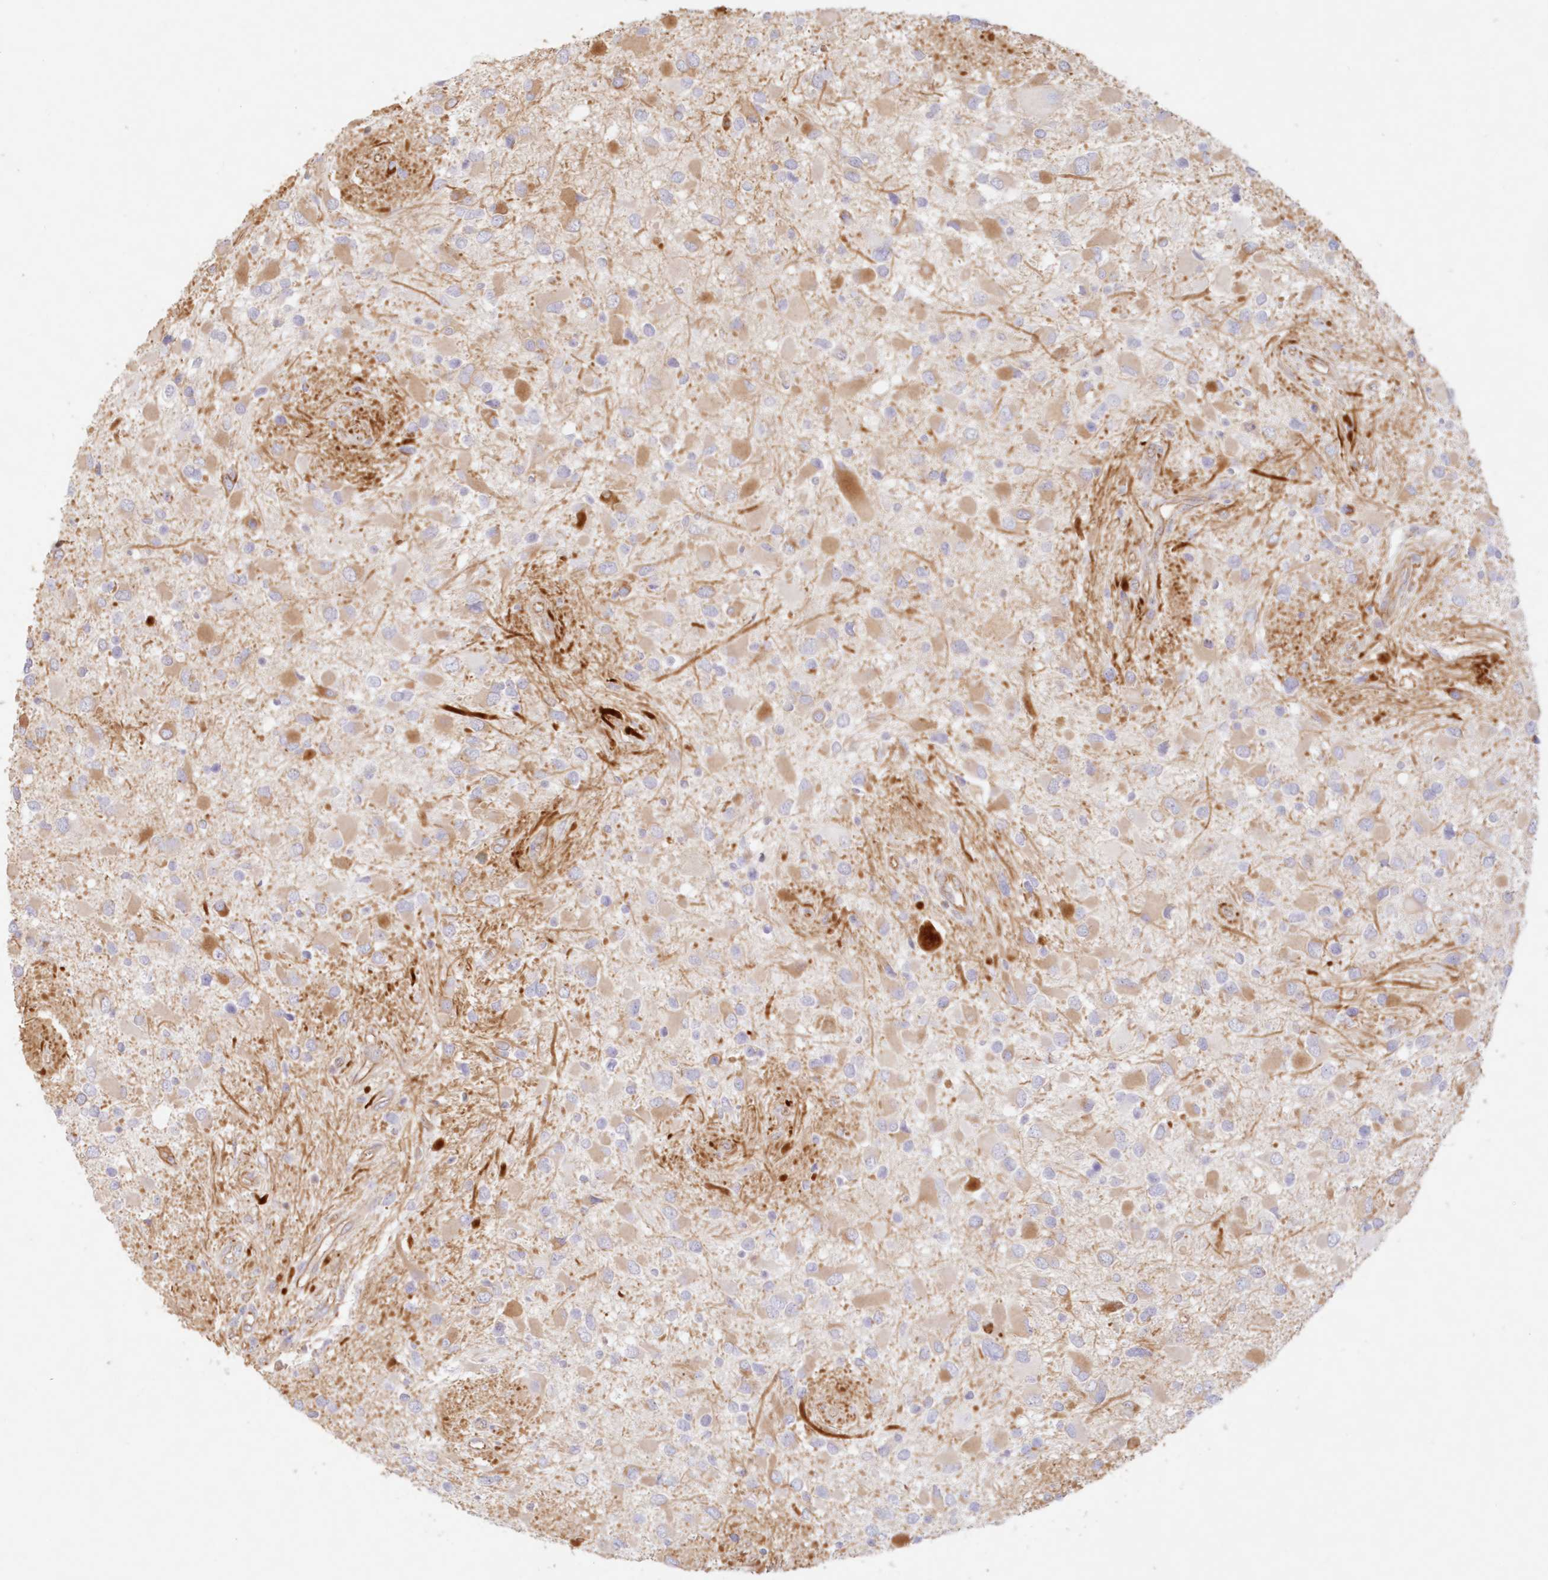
{"staining": {"intensity": "moderate", "quantity": "<25%", "location": "cytoplasmic/membranous"}, "tissue": "glioma", "cell_type": "Tumor cells", "image_type": "cancer", "snomed": [{"axis": "morphology", "description": "Glioma, malignant, High grade"}, {"axis": "topography", "description": "Brain"}], "caption": "A high-resolution image shows immunohistochemistry staining of glioma, which shows moderate cytoplasmic/membranous staining in about <25% of tumor cells.", "gene": "DMRTB1", "patient": {"sex": "male", "age": 53}}